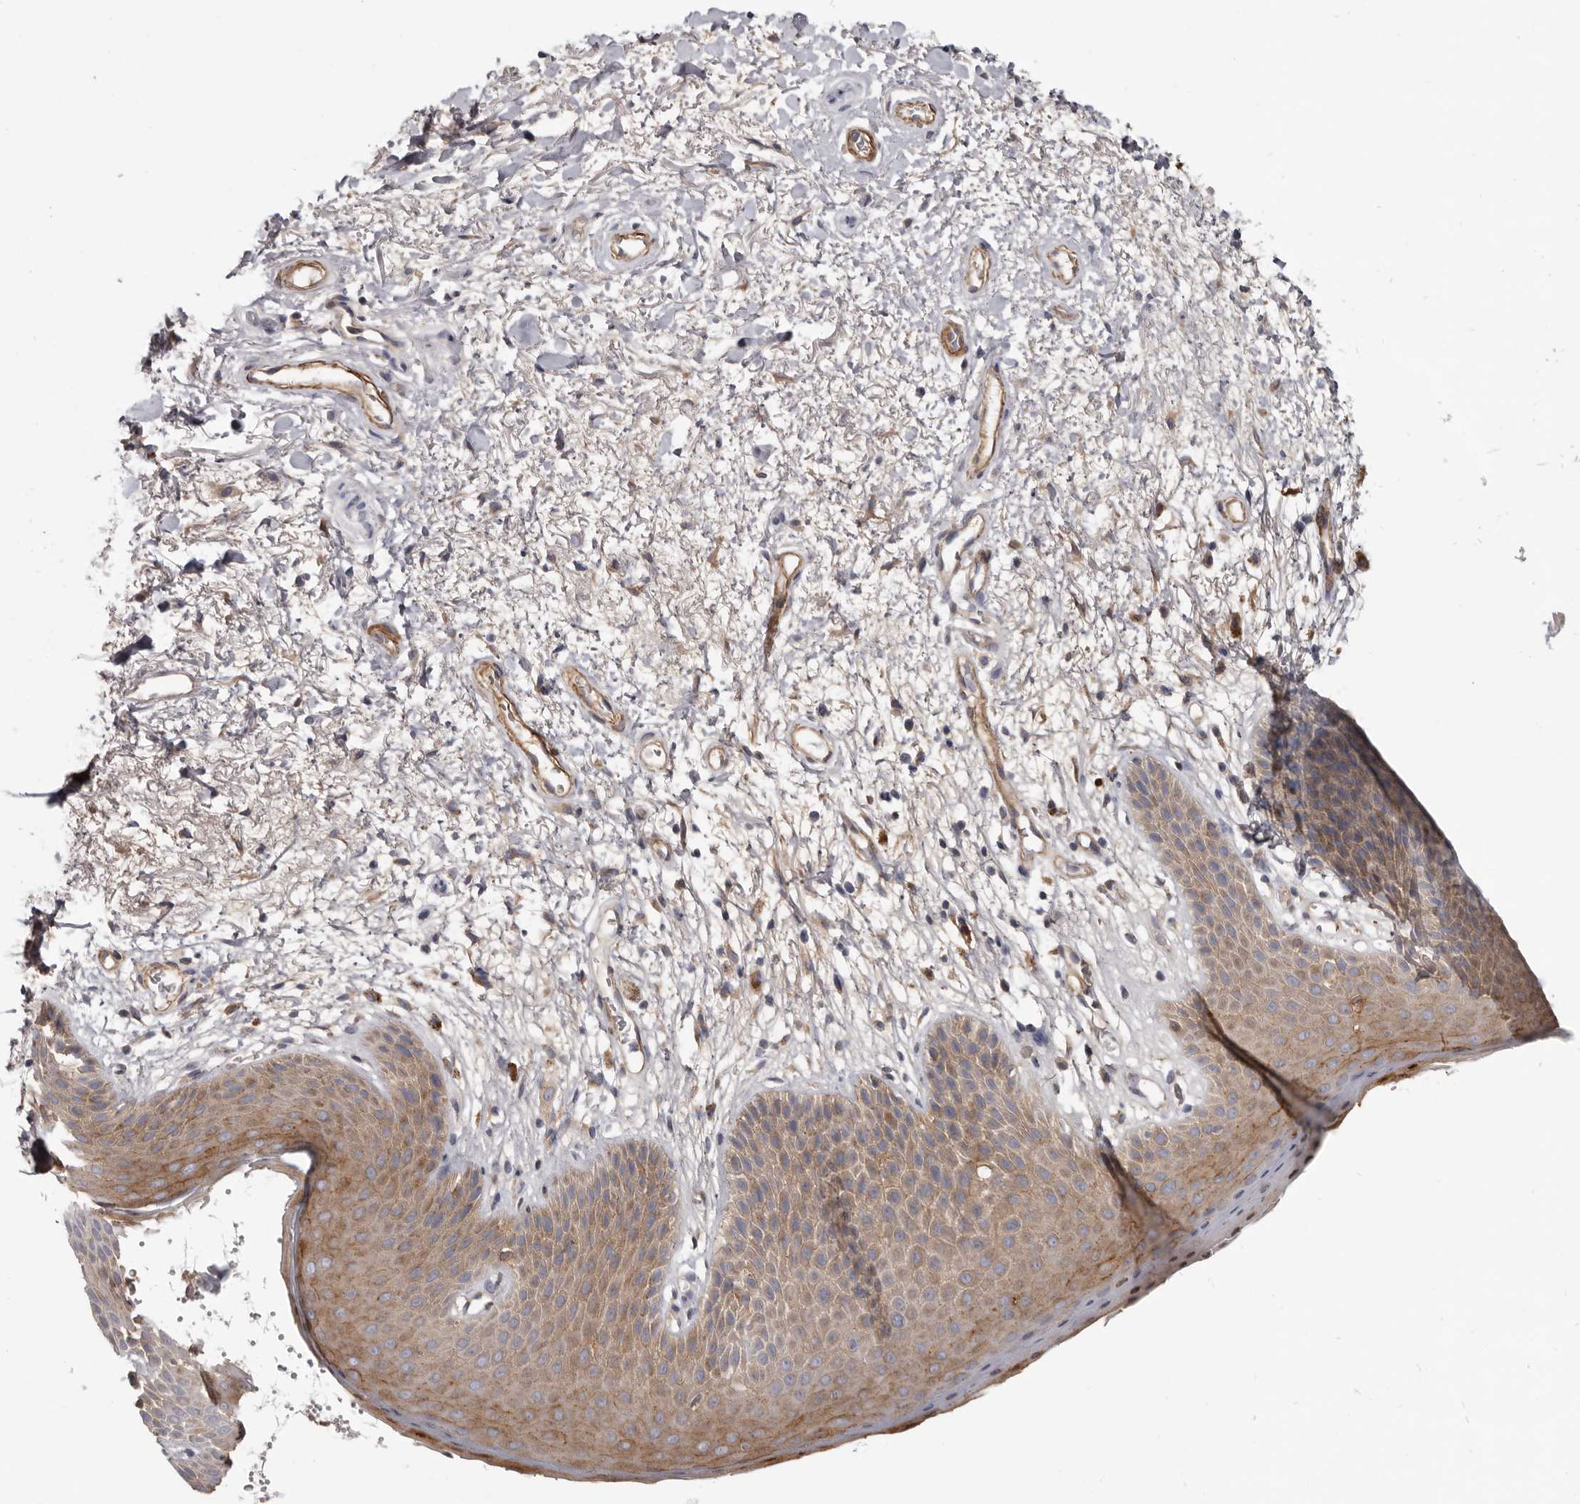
{"staining": {"intensity": "moderate", "quantity": "25%-75%", "location": "cytoplasmic/membranous"}, "tissue": "skin", "cell_type": "Epidermal cells", "image_type": "normal", "snomed": [{"axis": "morphology", "description": "Normal tissue, NOS"}, {"axis": "topography", "description": "Anal"}], "caption": "Epidermal cells demonstrate medium levels of moderate cytoplasmic/membranous positivity in approximately 25%-75% of cells in unremarkable skin.", "gene": "CGN", "patient": {"sex": "male", "age": 74}}